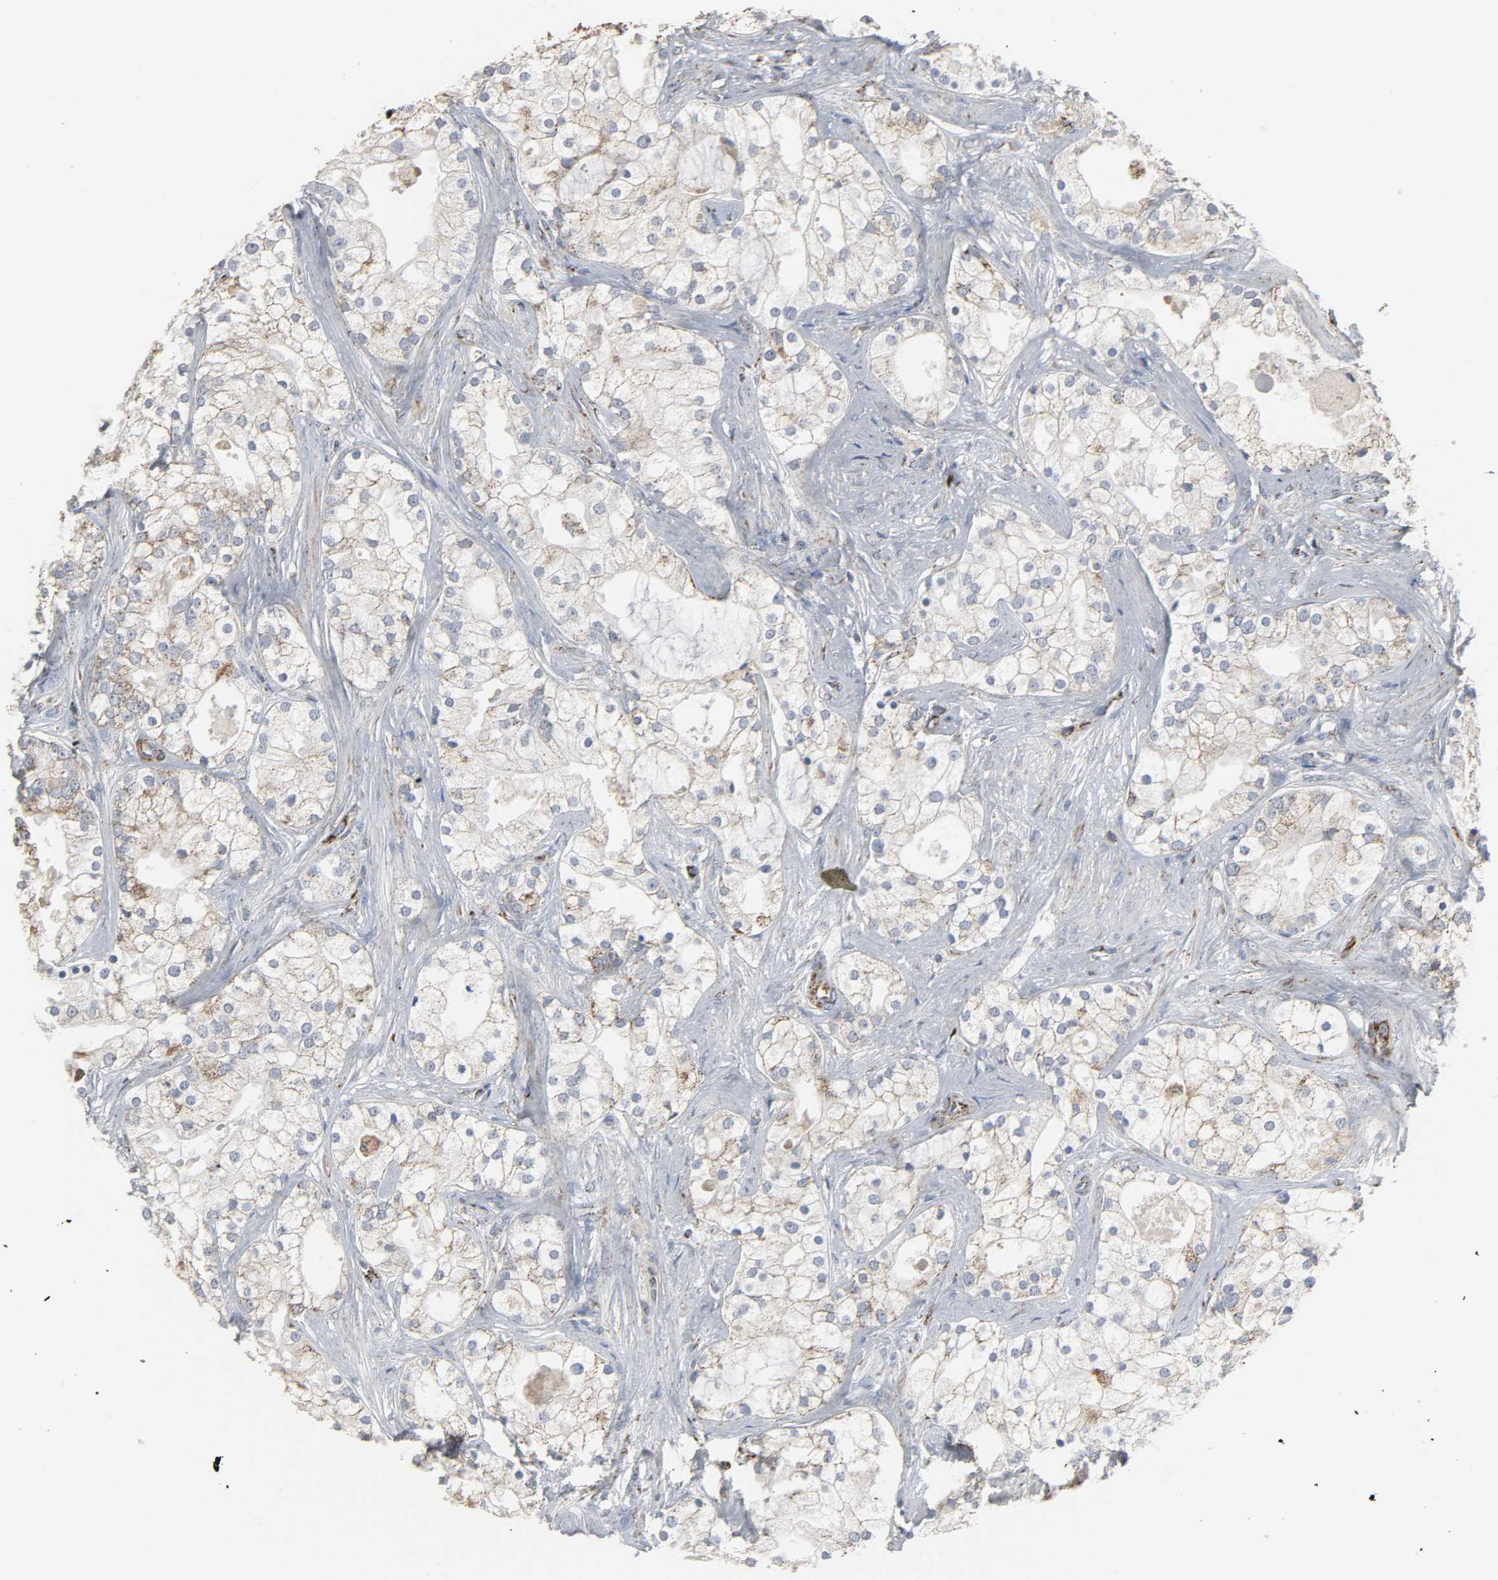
{"staining": {"intensity": "moderate", "quantity": "25%-75%", "location": "cytoplasmic/membranous"}, "tissue": "prostate cancer", "cell_type": "Tumor cells", "image_type": "cancer", "snomed": [{"axis": "morphology", "description": "Adenocarcinoma, Low grade"}, {"axis": "topography", "description": "Prostate"}], "caption": "Protein staining of prostate cancer tissue reveals moderate cytoplasmic/membranous positivity in about 25%-75% of tumor cells.", "gene": "ACAT1", "patient": {"sex": "male", "age": 58}}